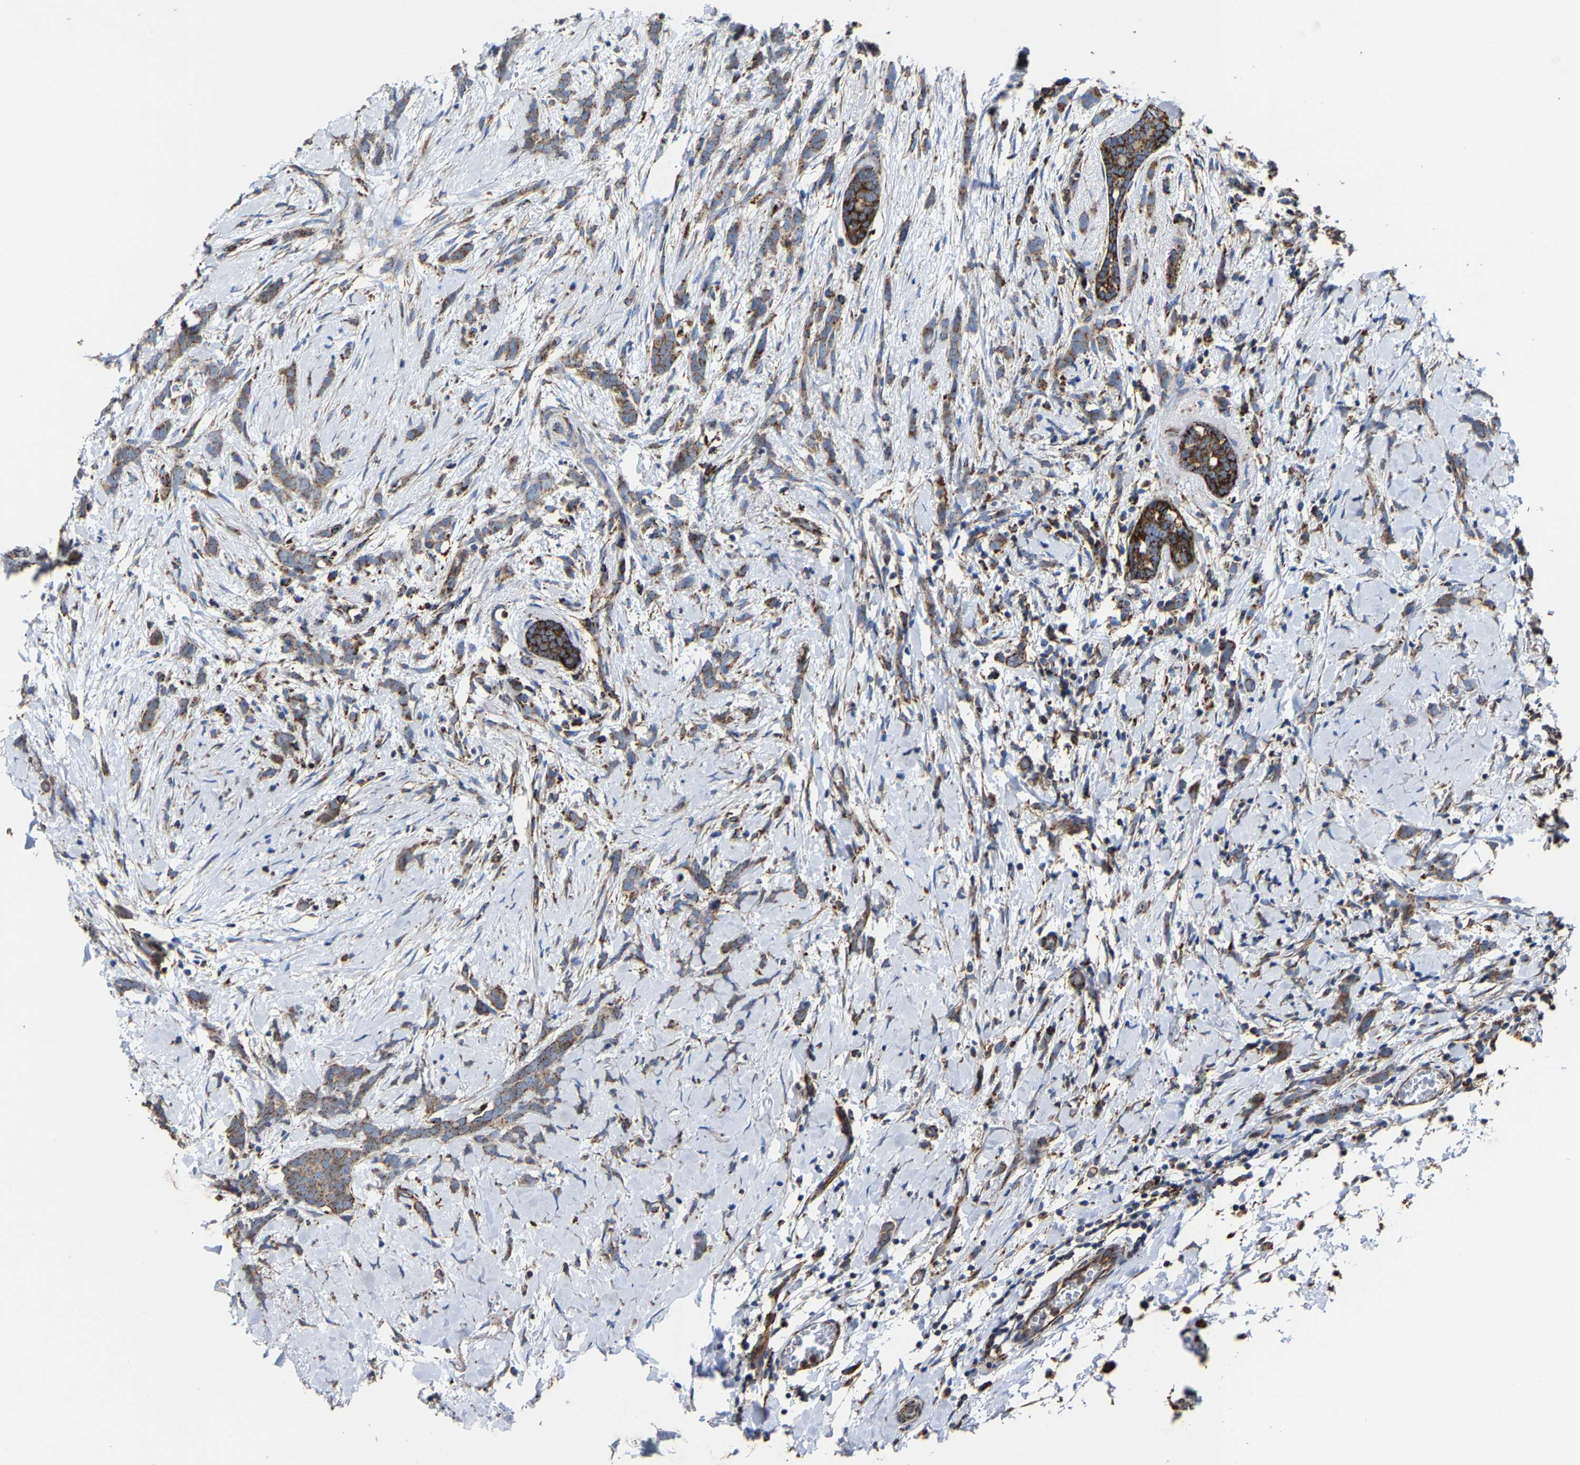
{"staining": {"intensity": "moderate", "quantity": ">75%", "location": "cytoplasmic/membranous"}, "tissue": "breast cancer", "cell_type": "Tumor cells", "image_type": "cancer", "snomed": [{"axis": "morphology", "description": "Lobular carcinoma, in situ"}, {"axis": "morphology", "description": "Lobular carcinoma"}, {"axis": "topography", "description": "Breast"}], "caption": "Breast cancer (lobular carcinoma in situ) was stained to show a protein in brown. There is medium levels of moderate cytoplasmic/membranous expression in about >75% of tumor cells. (IHC, brightfield microscopy, high magnification).", "gene": "NDUFV3", "patient": {"sex": "female", "age": 41}}